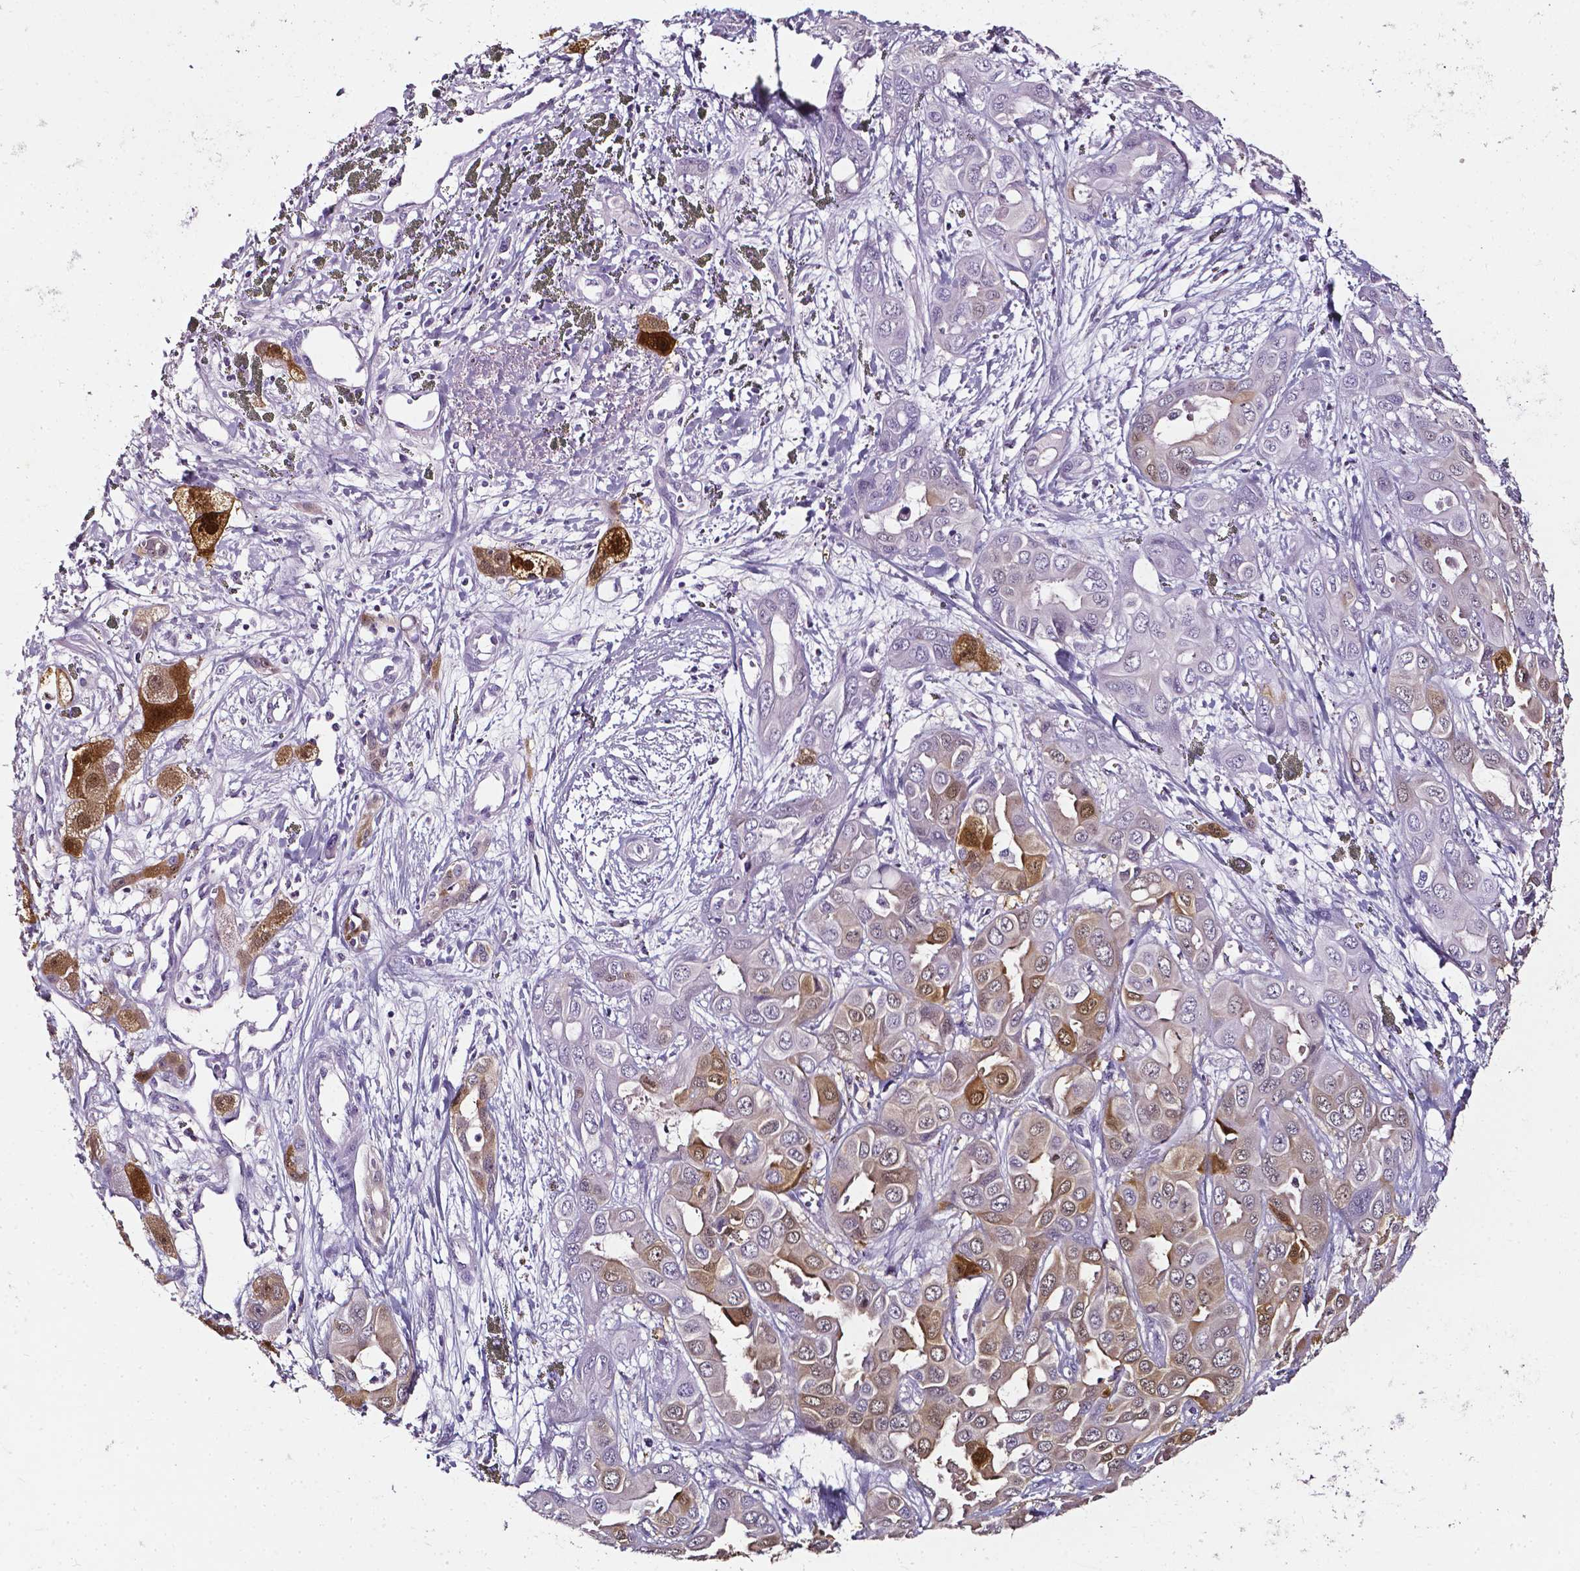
{"staining": {"intensity": "moderate", "quantity": "<25%", "location": "cytoplasmic/membranous,nuclear"}, "tissue": "liver cancer", "cell_type": "Tumor cells", "image_type": "cancer", "snomed": [{"axis": "morphology", "description": "Cholangiocarcinoma"}, {"axis": "topography", "description": "Liver"}], "caption": "Human cholangiocarcinoma (liver) stained with a brown dye displays moderate cytoplasmic/membranous and nuclear positive expression in approximately <25% of tumor cells.", "gene": "AKR1B10", "patient": {"sex": "female", "age": 60}}